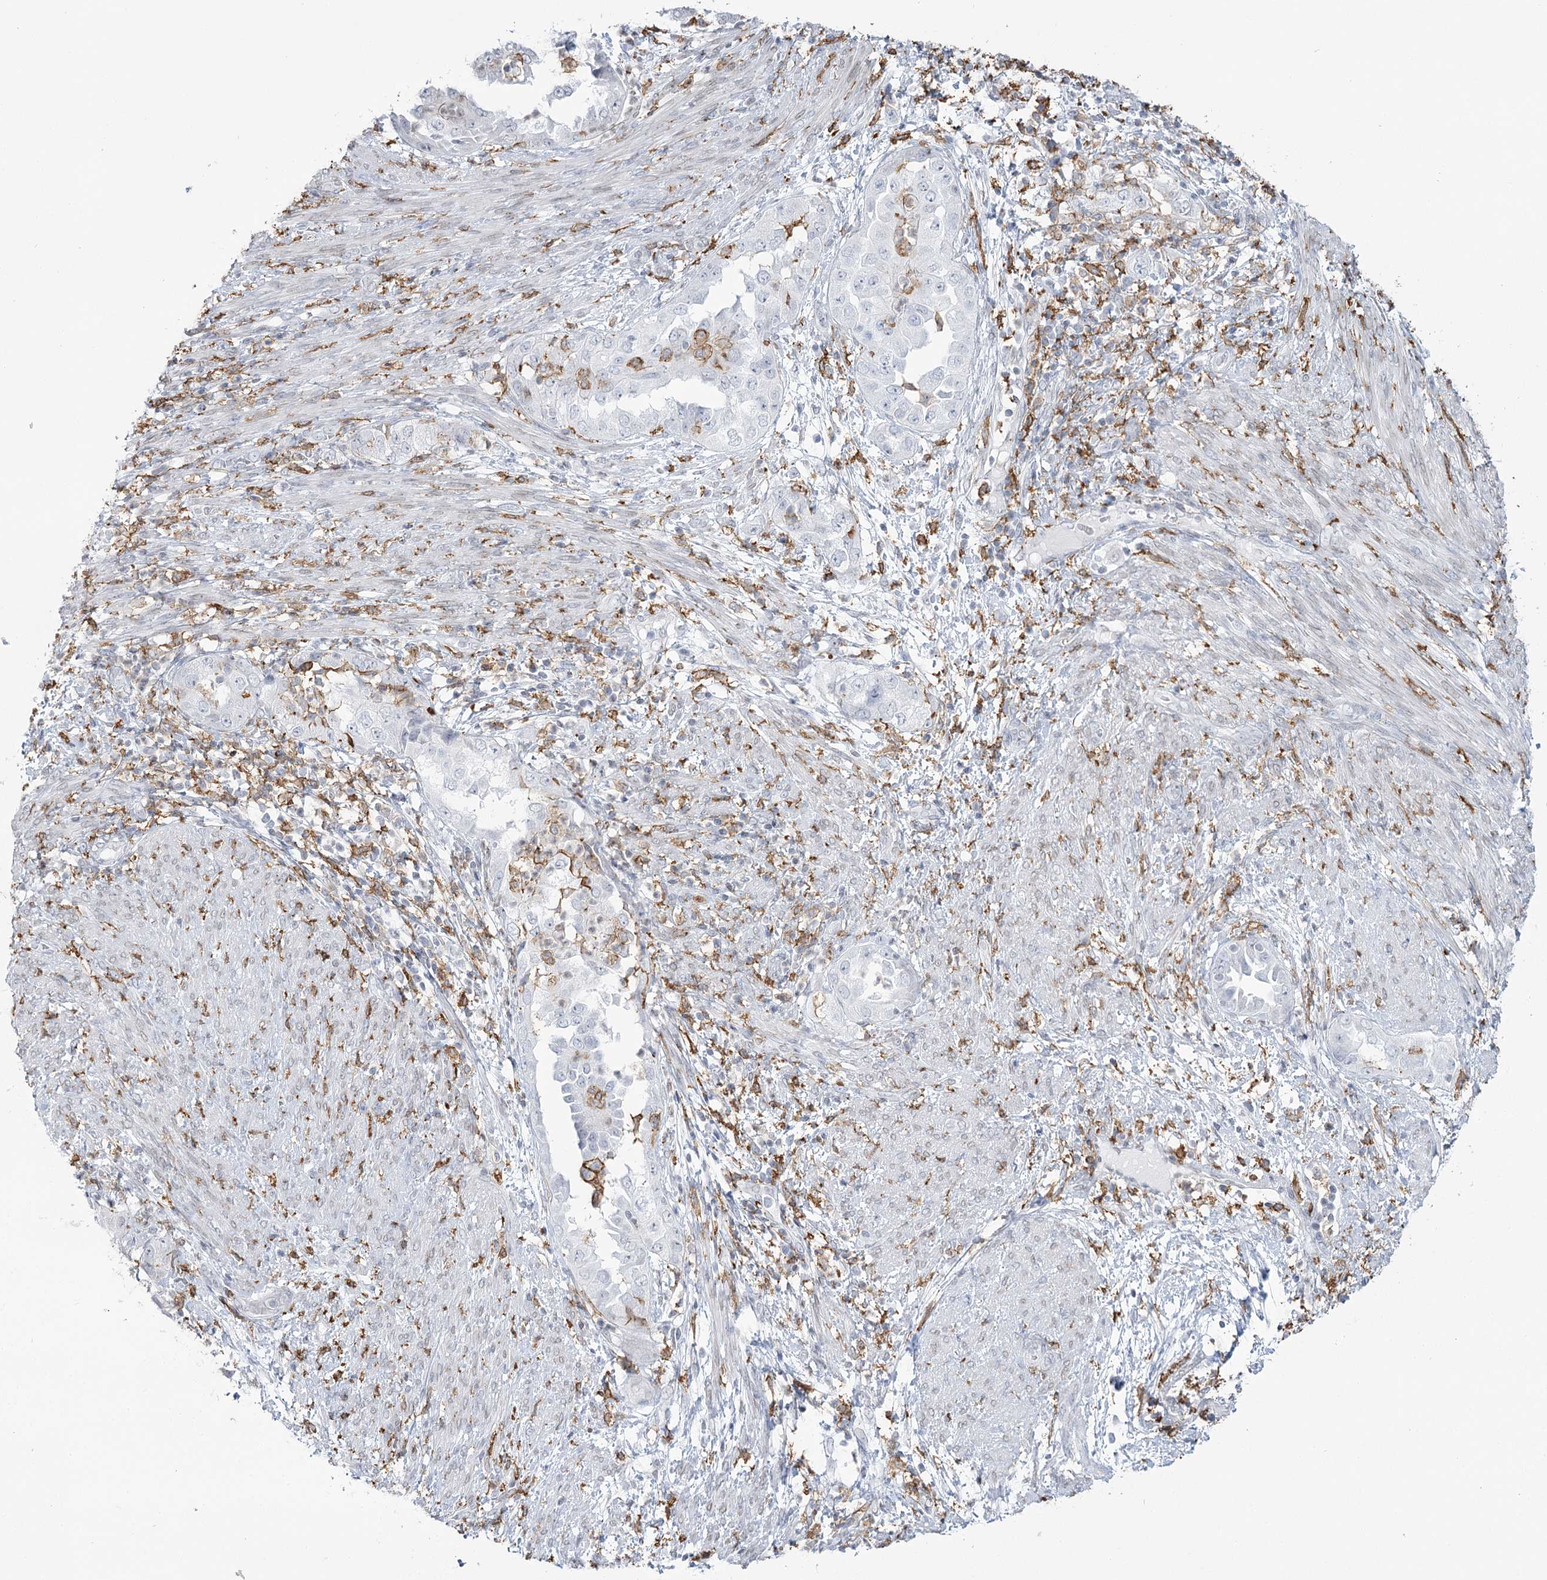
{"staining": {"intensity": "negative", "quantity": "none", "location": "none"}, "tissue": "endometrial cancer", "cell_type": "Tumor cells", "image_type": "cancer", "snomed": [{"axis": "morphology", "description": "Adenocarcinoma, NOS"}, {"axis": "topography", "description": "Endometrium"}], "caption": "Human adenocarcinoma (endometrial) stained for a protein using IHC shows no staining in tumor cells.", "gene": "C11orf1", "patient": {"sex": "female", "age": 85}}